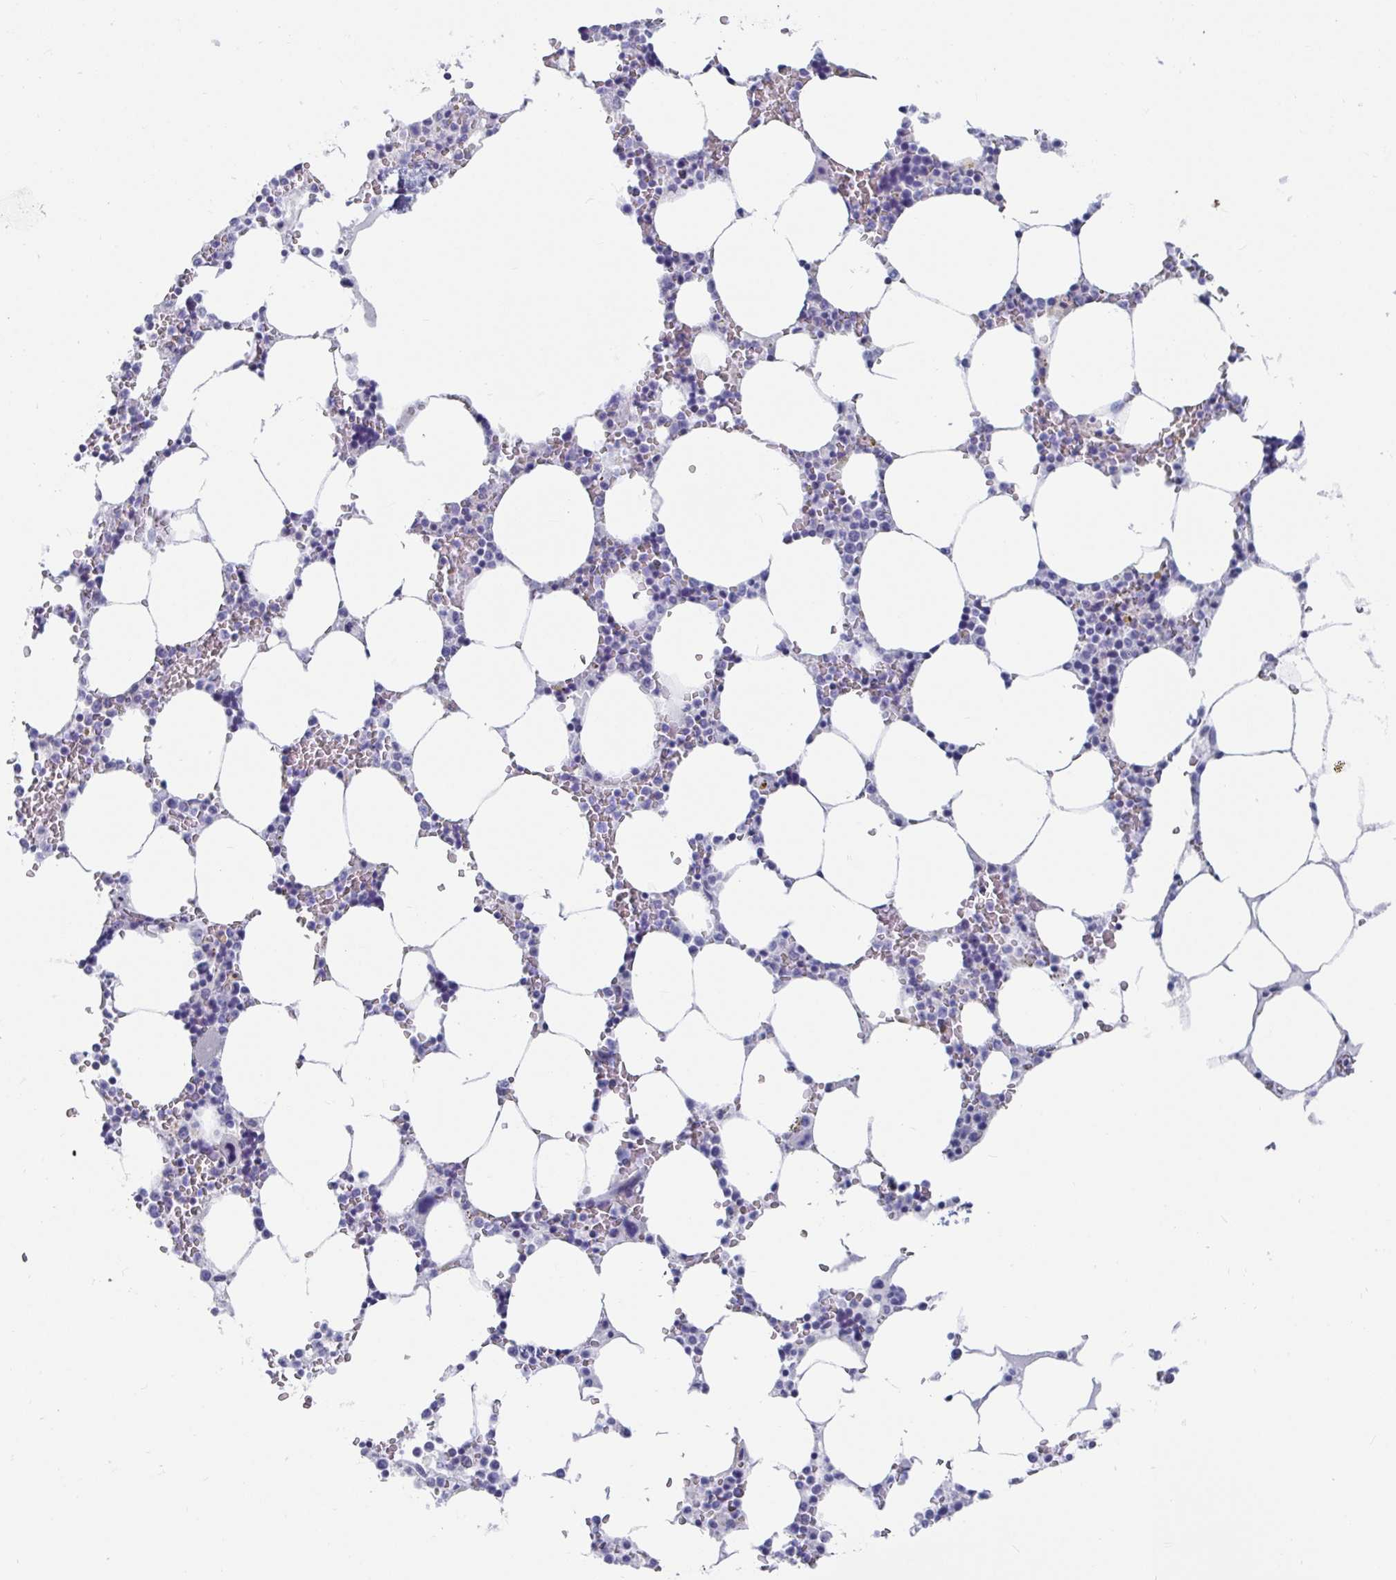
{"staining": {"intensity": "negative", "quantity": "none", "location": "none"}, "tissue": "bone marrow", "cell_type": "Hematopoietic cells", "image_type": "normal", "snomed": [{"axis": "morphology", "description": "Normal tissue, NOS"}, {"axis": "topography", "description": "Bone marrow"}], "caption": "A micrograph of bone marrow stained for a protein demonstrates no brown staining in hematopoietic cells. The staining is performed using DAB (3,3'-diaminobenzidine) brown chromogen with nuclei counter-stained in using hematoxylin.", "gene": "ZFP82", "patient": {"sex": "male", "age": 64}}